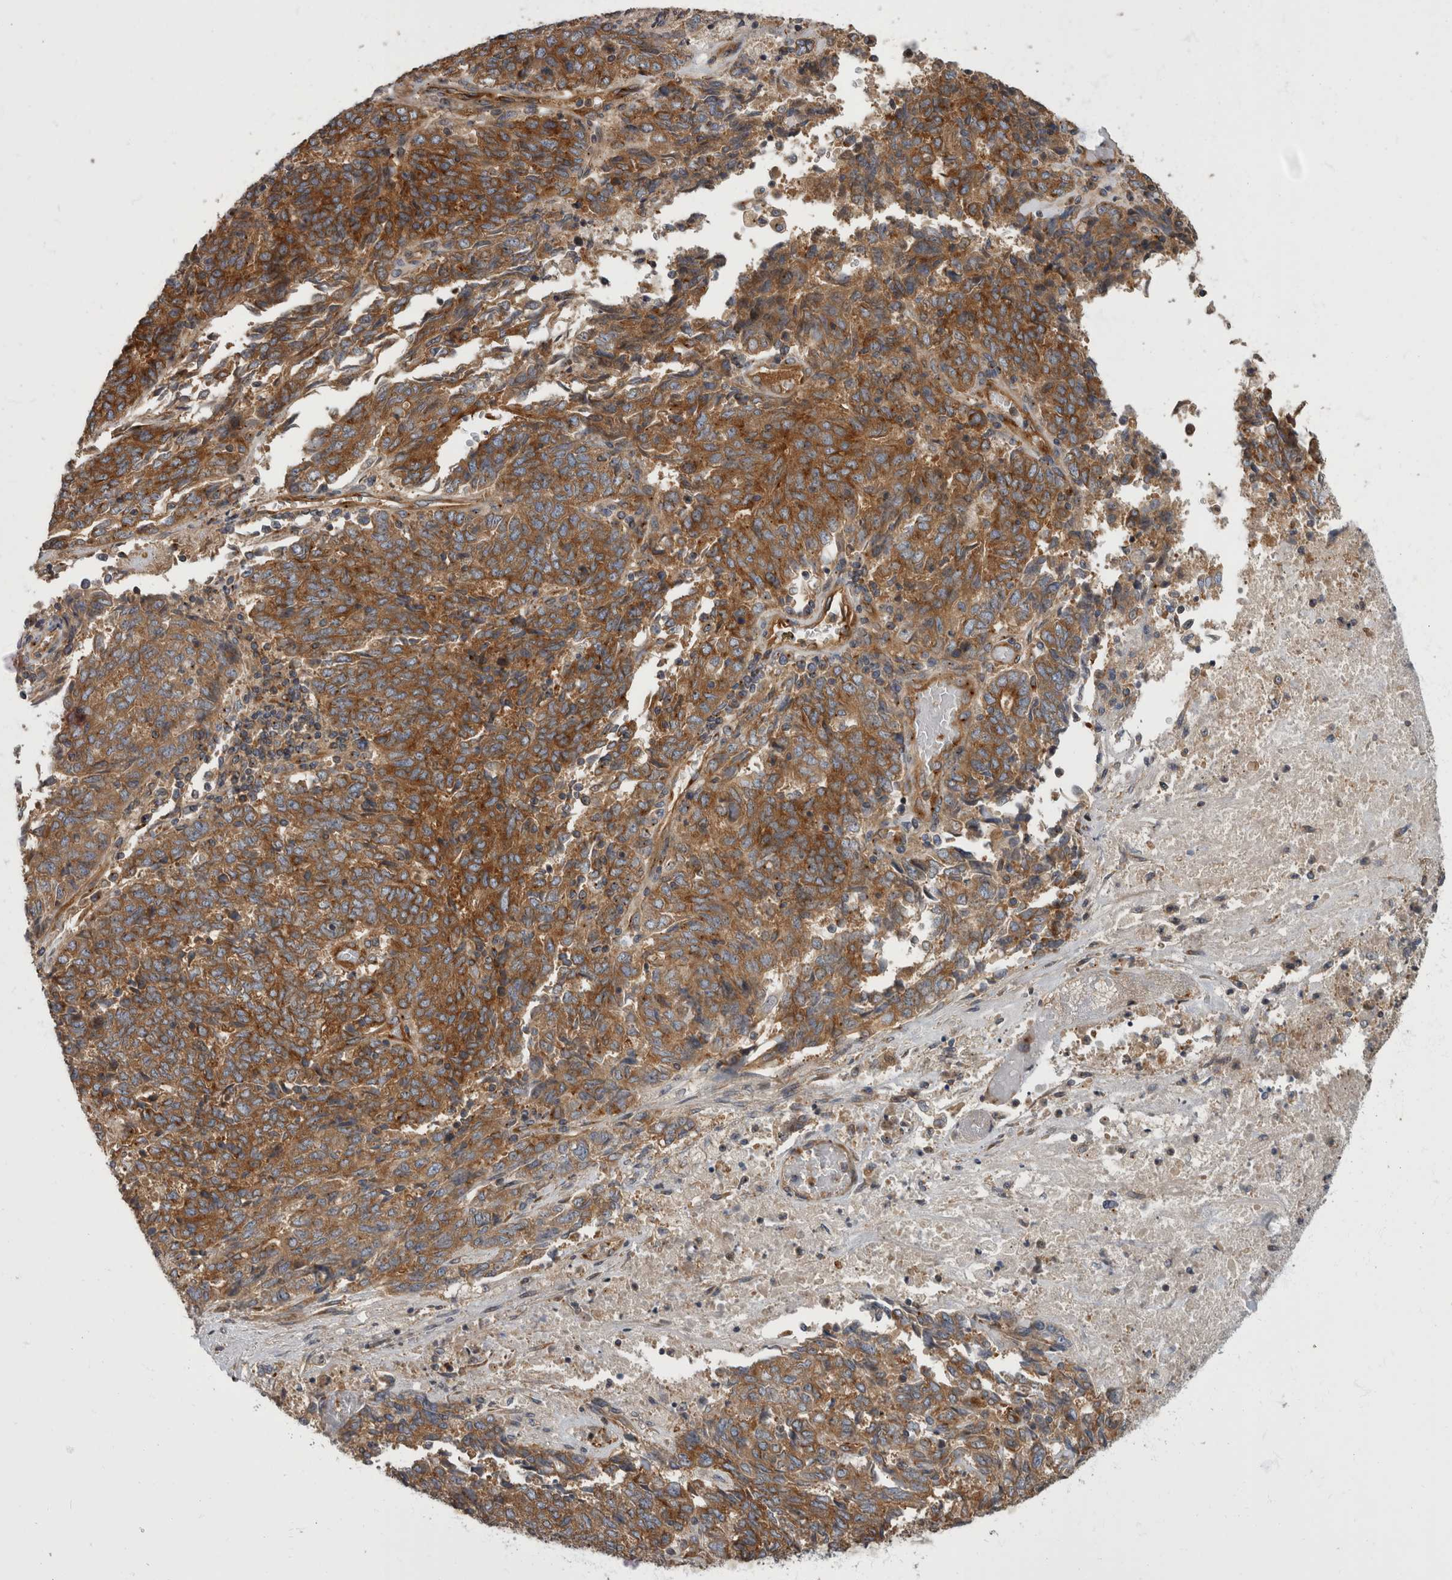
{"staining": {"intensity": "moderate", "quantity": ">75%", "location": "cytoplasmic/membranous"}, "tissue": "endometrial cancer", "cell_type": "Tumor cells", "image_type": "cancer", "snomed": [{"axis": "morphology", "description": "Adenocarcinoma, NOS"}, {"axis": "topography", "description": "Endometrium"}], "caption": "Adenocarcinoma (endometrial) stained with a brown dye exhibits moderate cytoplasmic/membranous positive positivity in about >75% of tumor cells.", "gene": "HOOK3", "patient": {"sex": "female", "age": 80}}